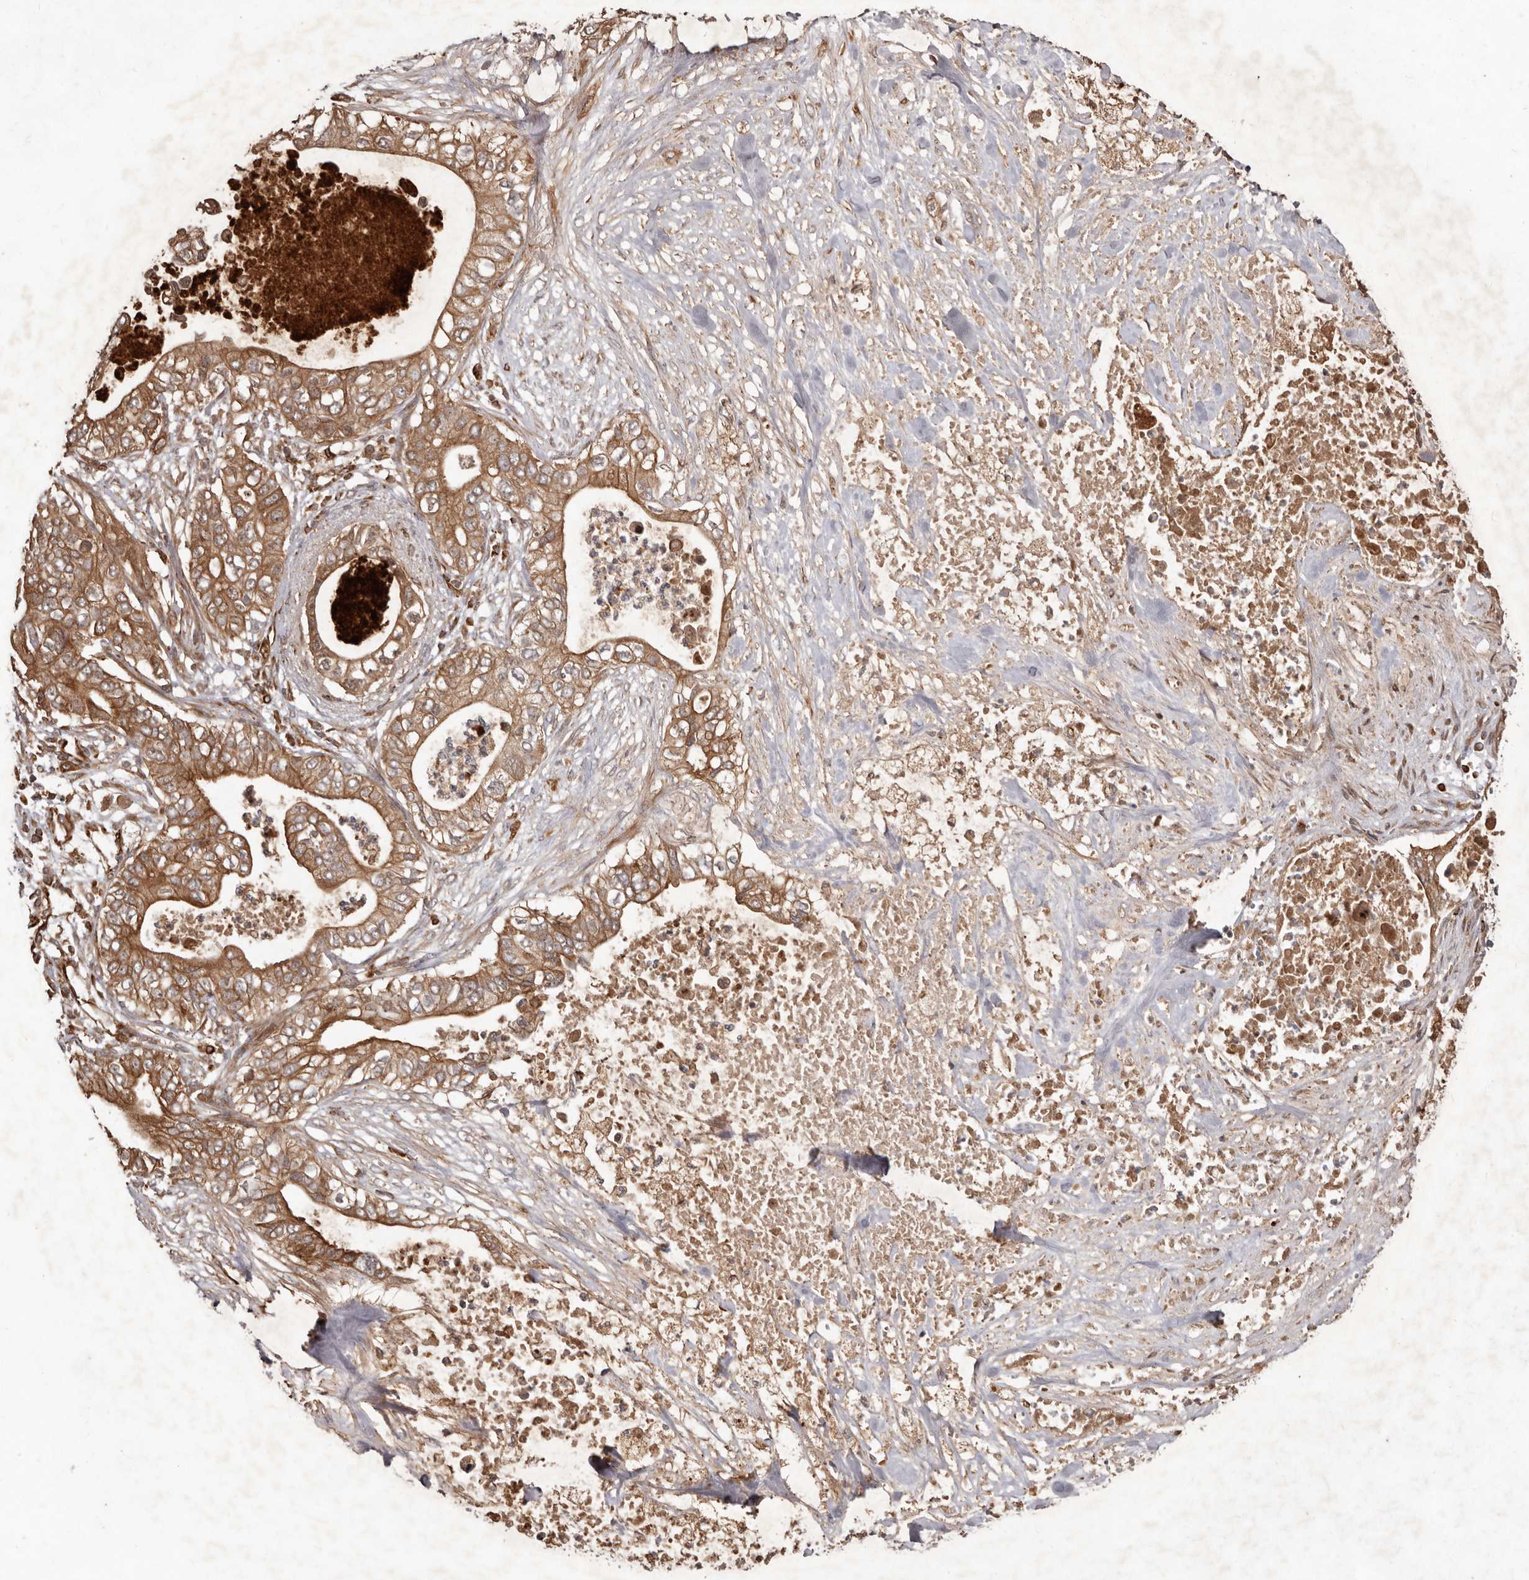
{"staining": {"intensity": "moderate", "quantity": ">75%", "location": "cytoplasmic/membranous"}, "tissue": "pancreatic cancer", "cell_type": "Tumor cells", "image_type": "cancer", "snomed": [{"axis": "morphology", "description": "Adenocarcinoma, NOS"}, {"axis": "topography", "description": "Pancreas"}], "caption": "The immunohistochemical stain labels moderate cytoplasmic/membranous expression in tumor cells of adenocarcinoma (pancreatic) tissue. (Stains: DAB in brown, nuclei in blue, Microscopy: brightfield microscopy at high magnification).", "gene": "STK36", "patient": {"sex": "female", "age": 78}}